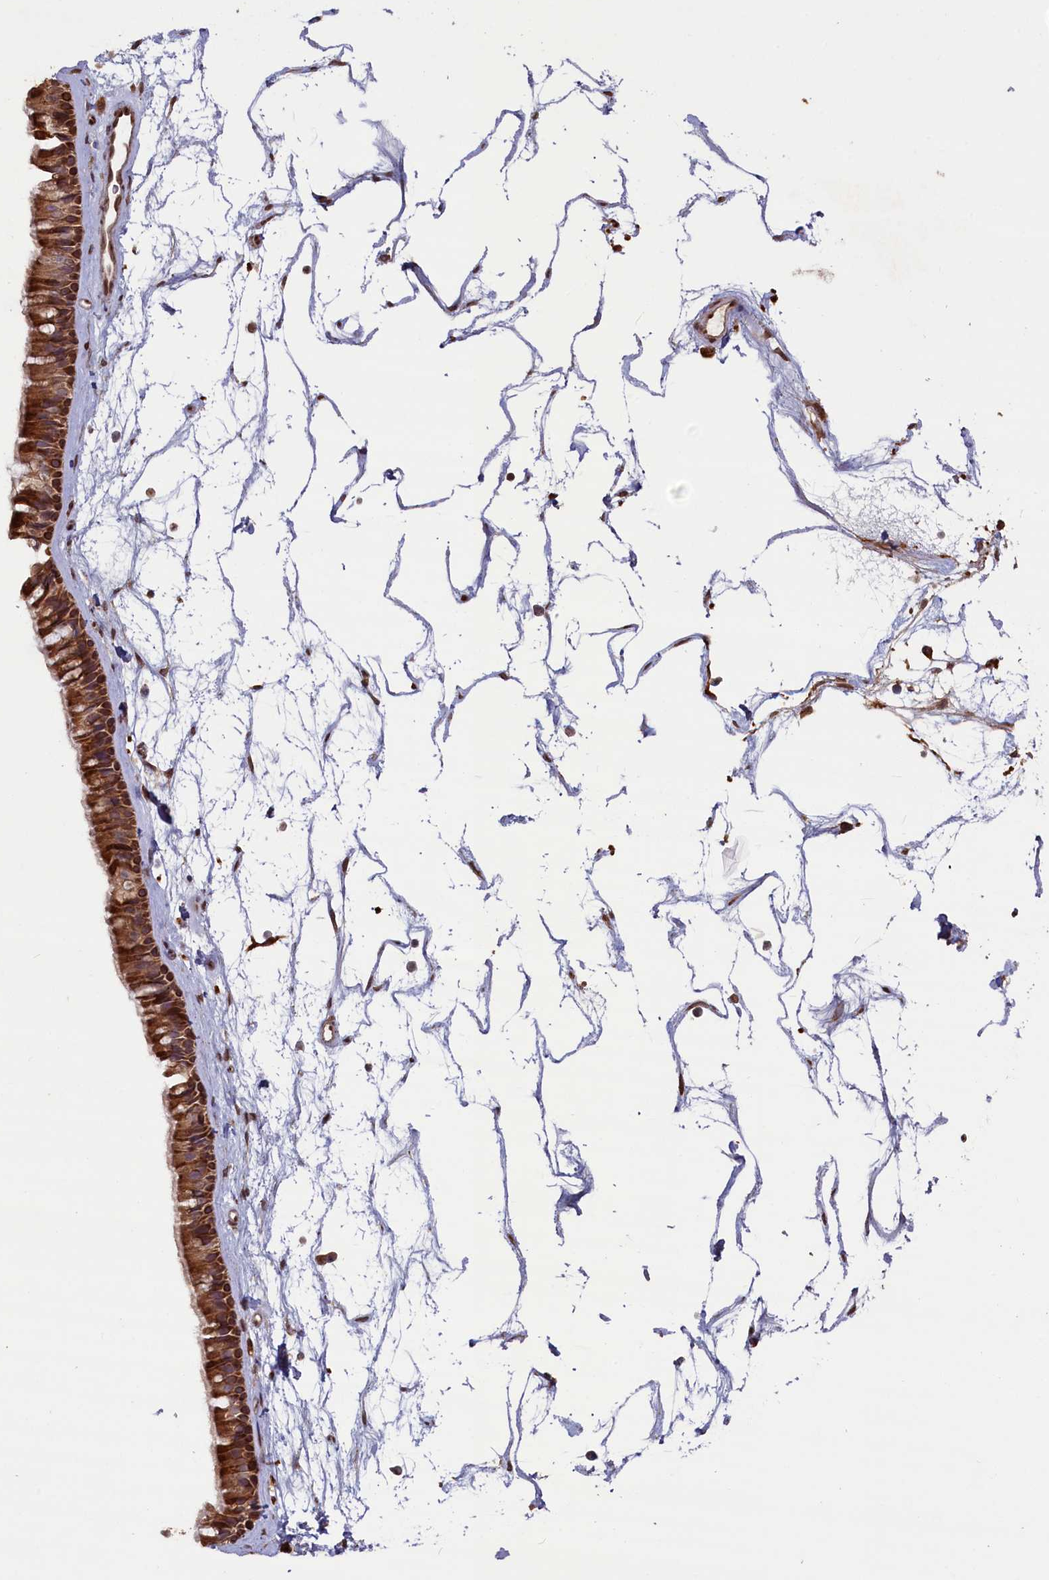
{"staining": {"intensity": "moderate", "quantity": ">75%", "location": "cytoplasmic/membranous"}, "tissue": "nasopharynx", "cell_type": "Respiratory epithelial cells", "image_type": "normal", "snomed": [{"axis": "morphology", "description": "Normal tissue, NOS"}, {"axis": "topography", "description": "Nasopharynx"}], "caption": "This is an image of immunohistochemistry (IHC) staining of benign nasopharynx, which shows moderate positivity in the cytoplasmic/membranous of respiratory epithelial cells.", "gene": "SLC38A7", "patient": {"sex": "male", "age": 64}}